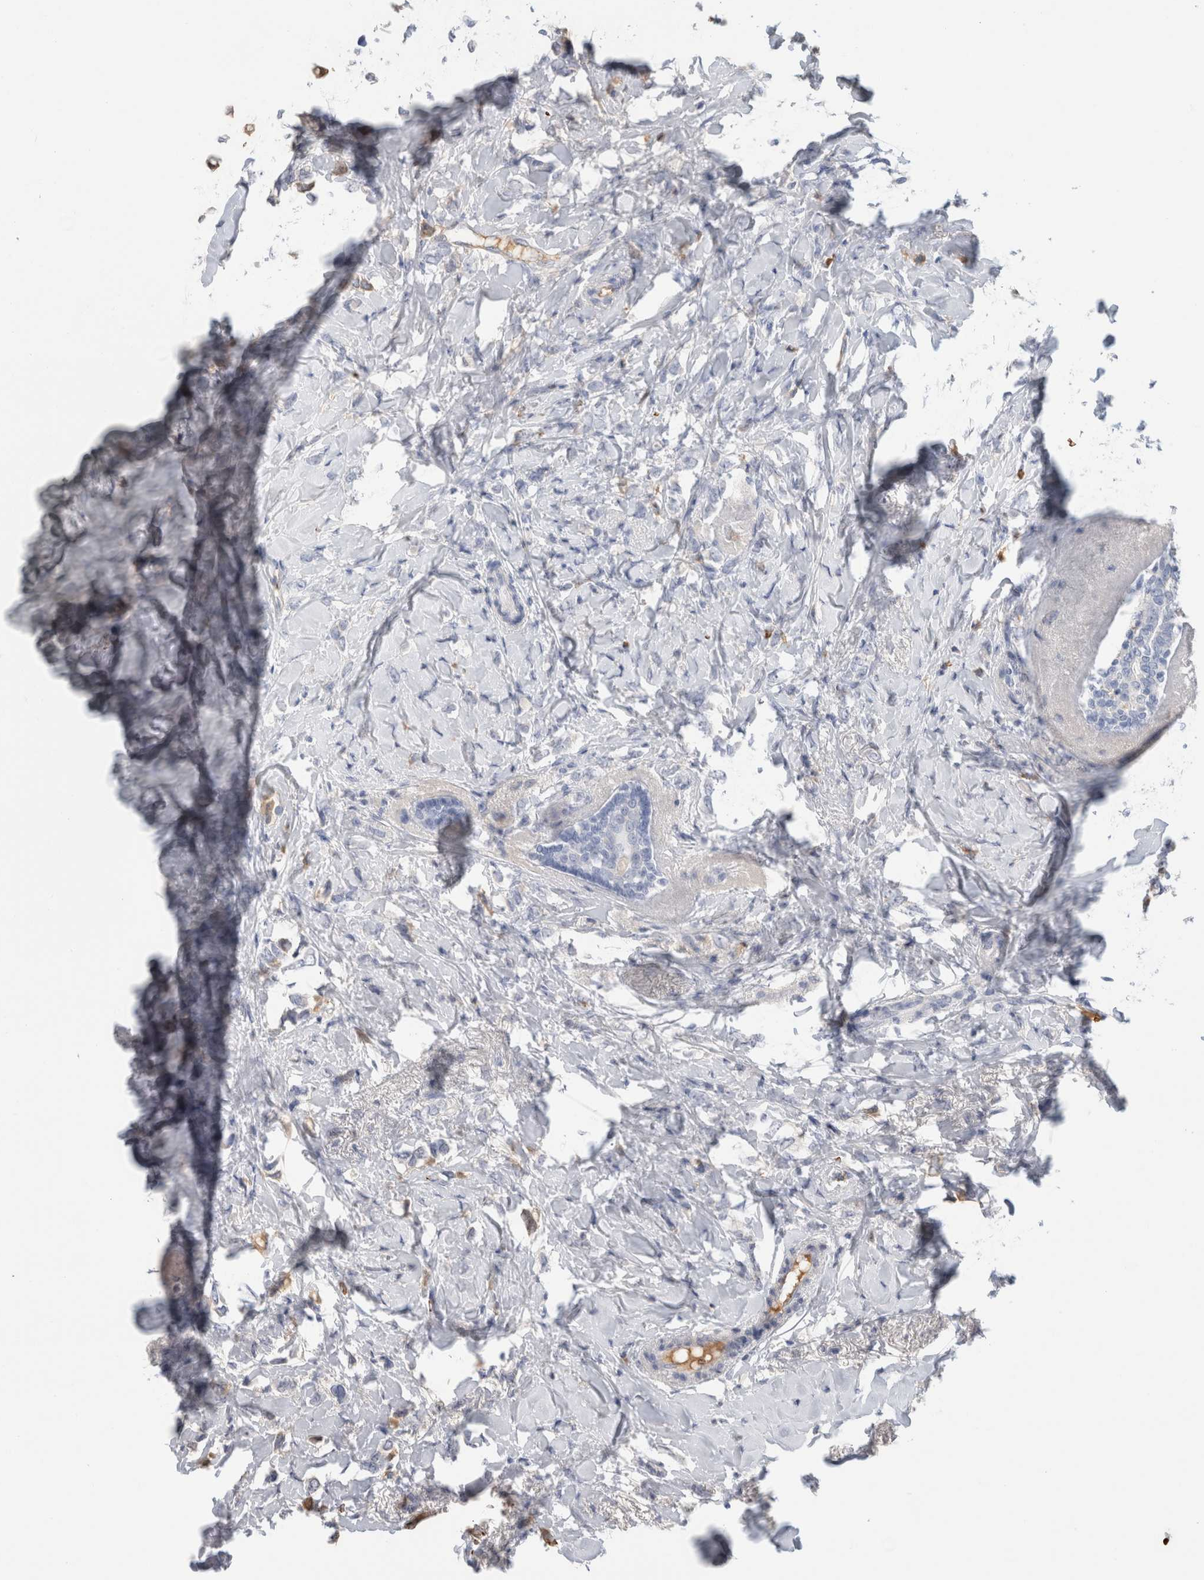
{"staining": {"intensity": "negative", "quantity": "none", "location": "none"}, "tissue": "breast cancer", "cell_type": "Tumor cells", "image_type": "cancer", "snomed": [{"axis": "morphology", "description": "Normal tissue, NOS"}, {"axis": "morphology", "description": "Lobular carcinoma"}, {"axis": "topography", "description": "Breast"}], "caption": "An immunohistochemistry (IHC) photomicrograph of breast lobular carcinoma is shown. There is no staining in tumor cells of breast lobular carcinoma. Nuclei are stained in blue.", "gene": "CA1", "patient": {"sex": "female", "age": 47}}